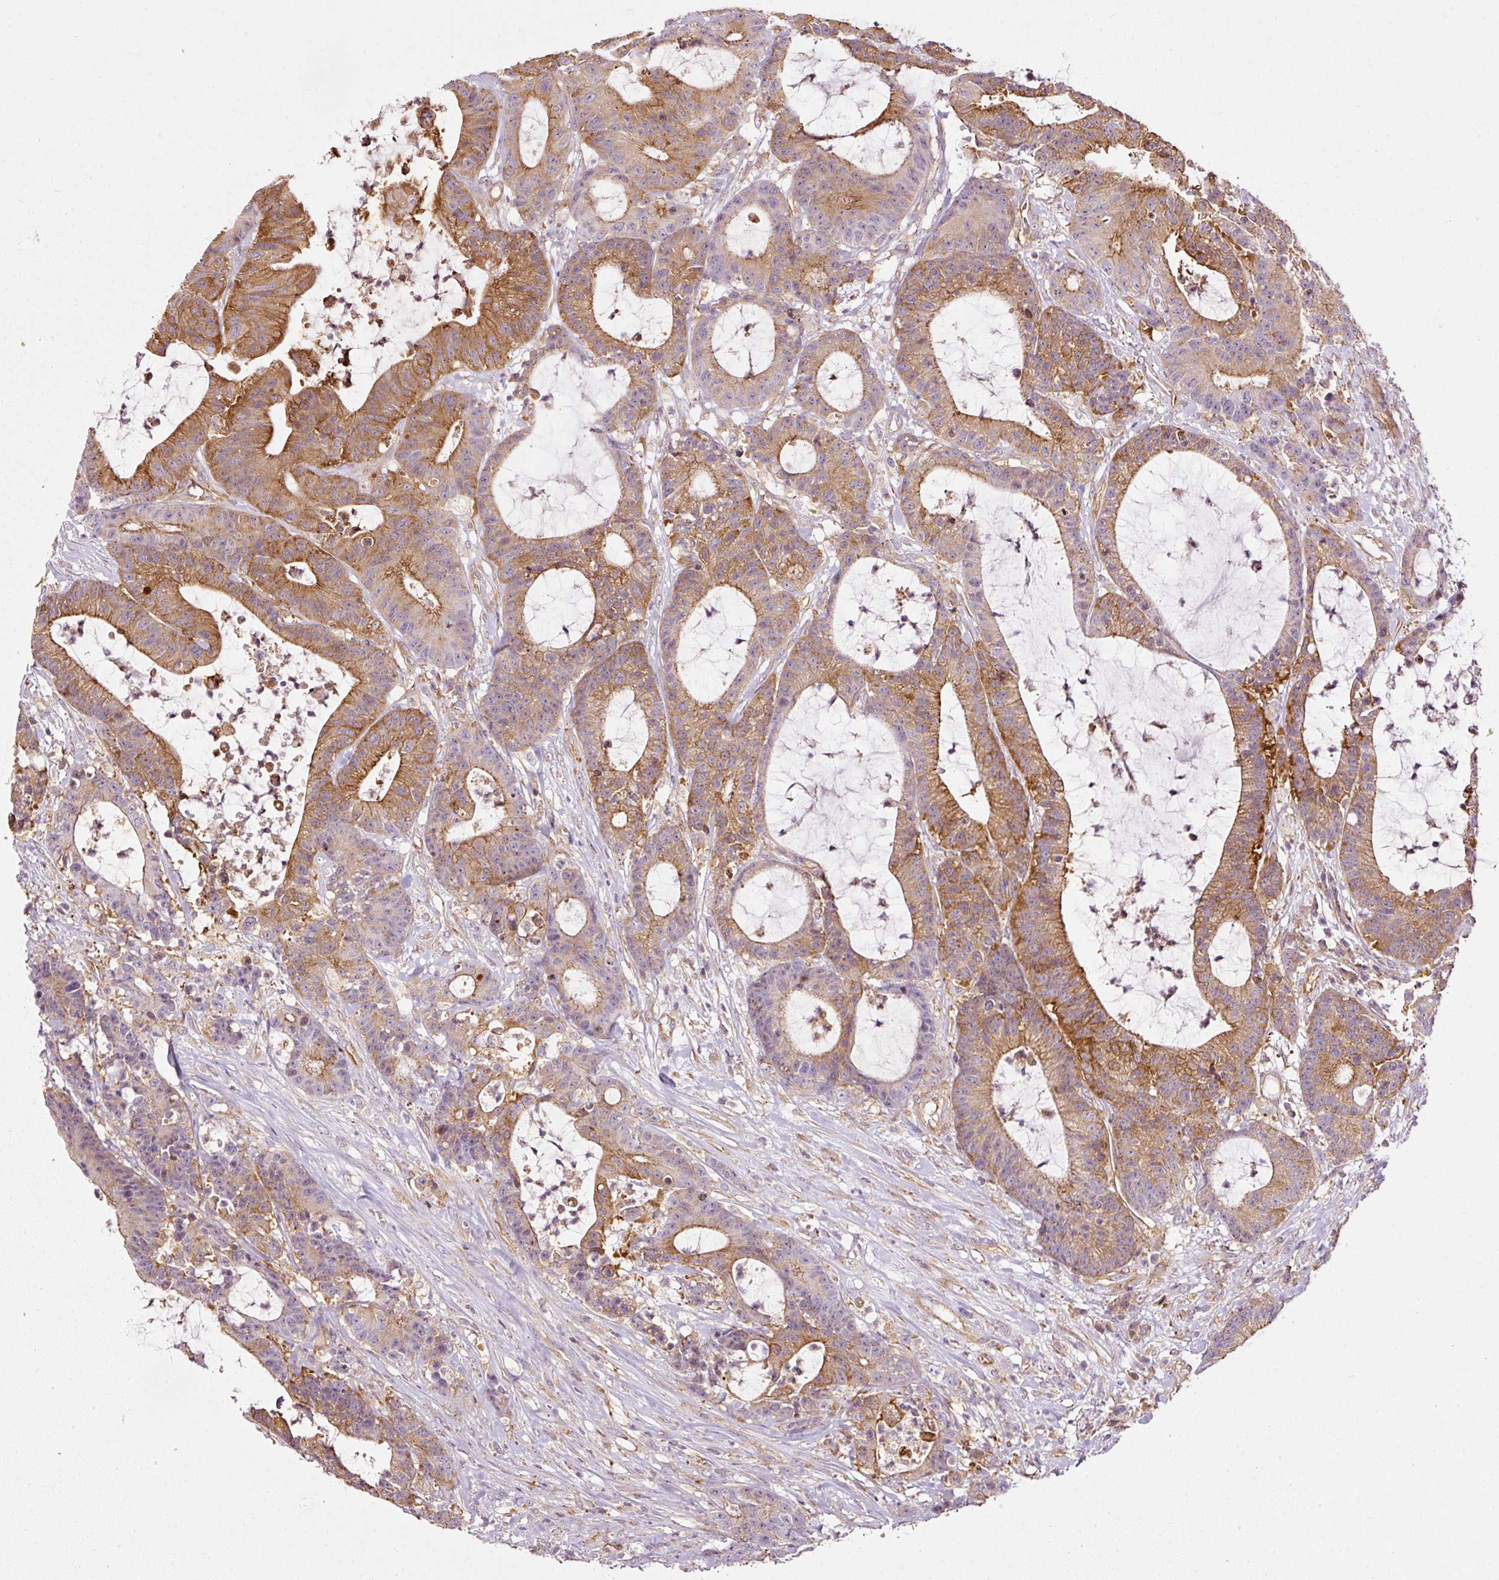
{"staining": {"intensity": "moderate", "quantity": ">75%", "location": "cytoplasmic/membranous"}, "tissue": "colorectal cancer", "cell_type": "Tumor cells", "image_type": "cancer", "snomed": [{"axis": "morphology", "description": "Adenocarcinoma, NOS"}, {"axis": "topography", "description": "Colon"}], "caption": "IHC photomicrograph of neoplastic tissue: adenocarcinoma (colorectal) stained using IHC exhibits medium levels of moderate protein expression localized specifically in the cytoplasmic/membranous of tumor cells, appearing as a cytoplasmic/membranous brown color.", "gene": "SCNM1", "patient": {"sex": "female", "age": 84}}